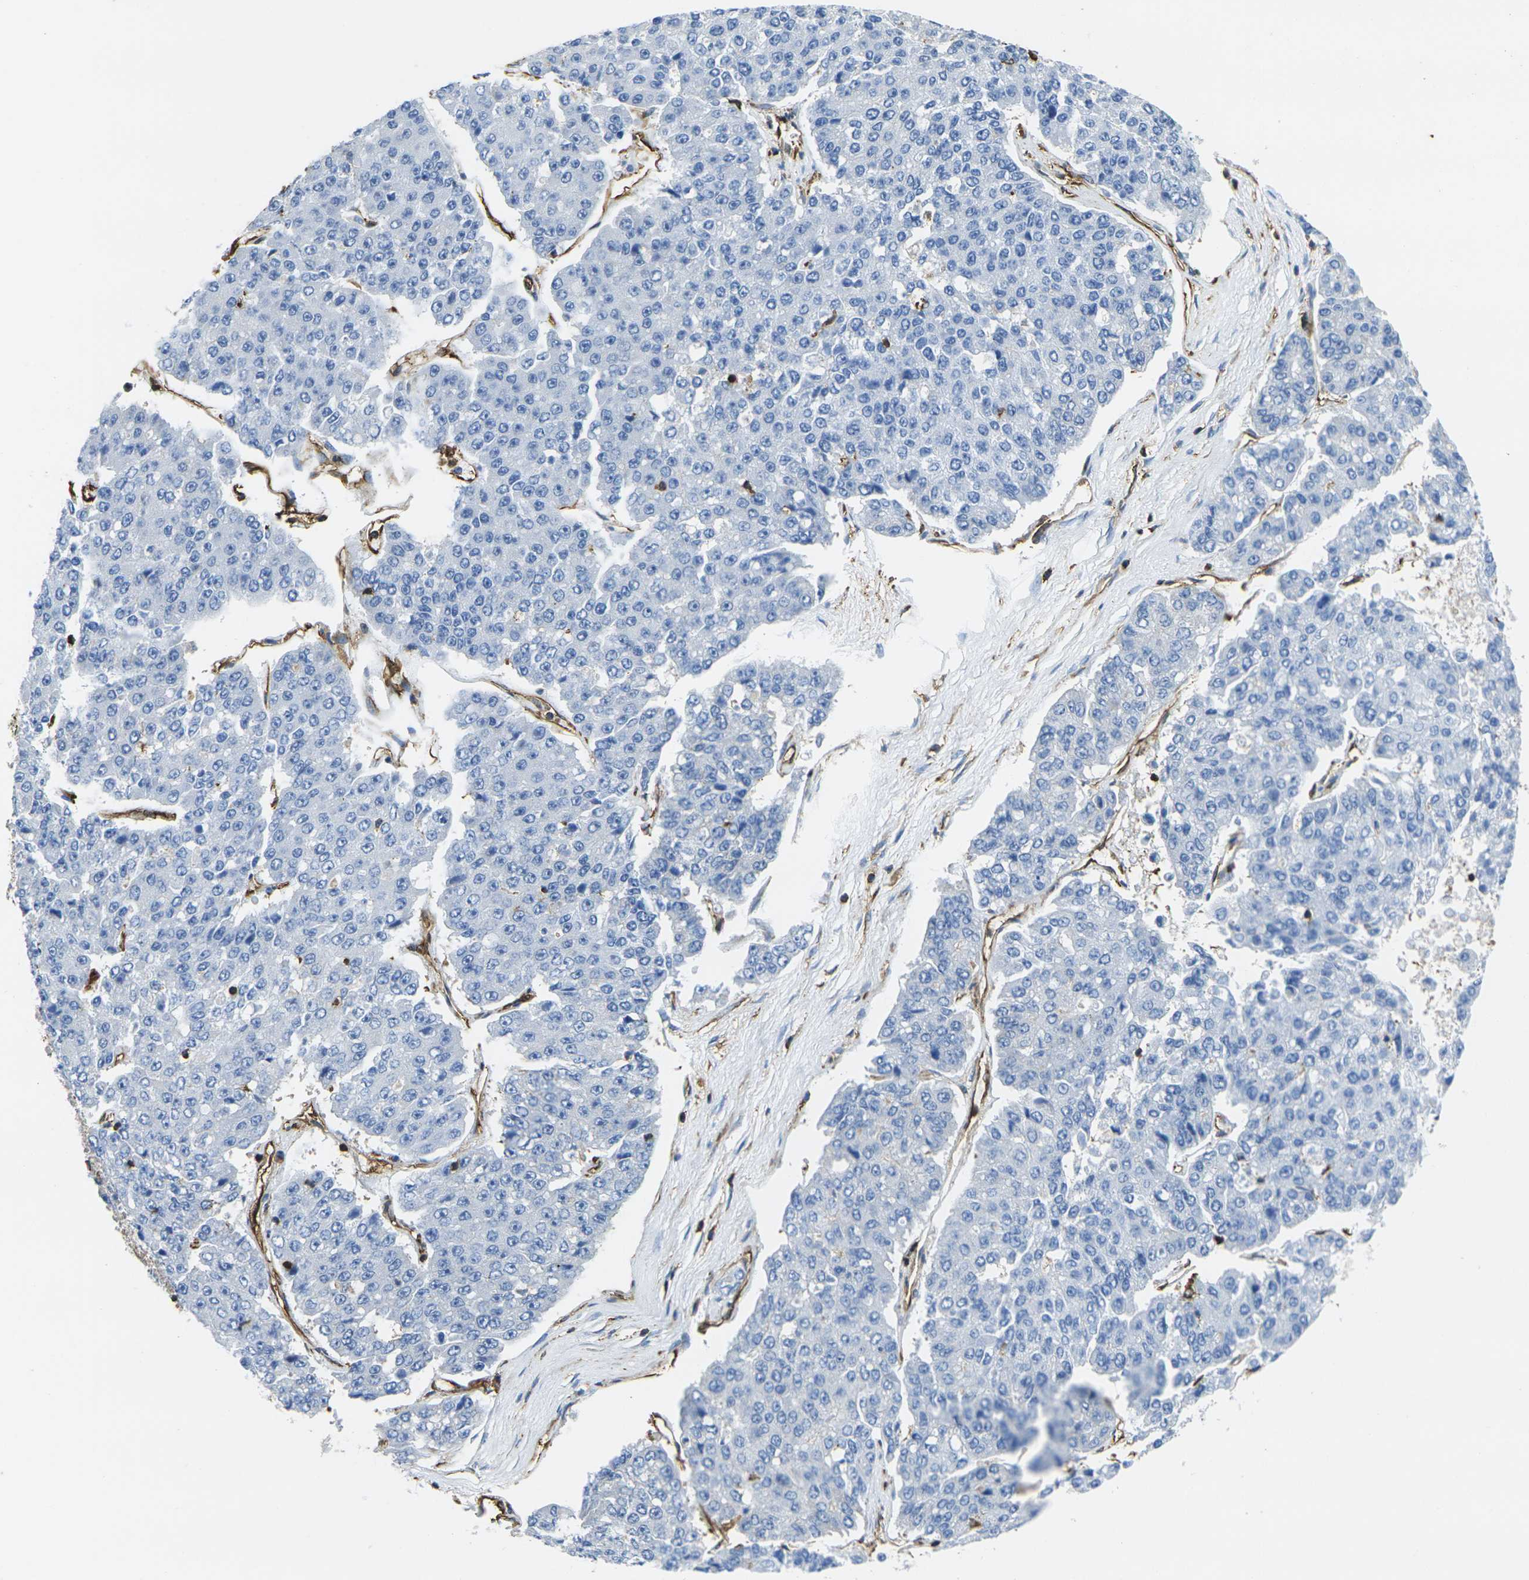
{"staining": {"intensity": "negative", "quantity": "none", "location": "none"}, "tissue": "pancreatic cancer", "cell_type": "Tumor cells", "image_type": "cancer", "snomed": [{"axis": "morphology", "description": "Adenocarcinoma, NOS"}, {"axis": "topography", "description": "Pancreas"}], "caption": "This is a image of immunohistochemistry (IHC) staining of pancreatic cancer (adenocarcinoma), which shows no expression in tumor cells.", "gene": "FAM110D", "patient": {"sex": "male", "age": 50}}